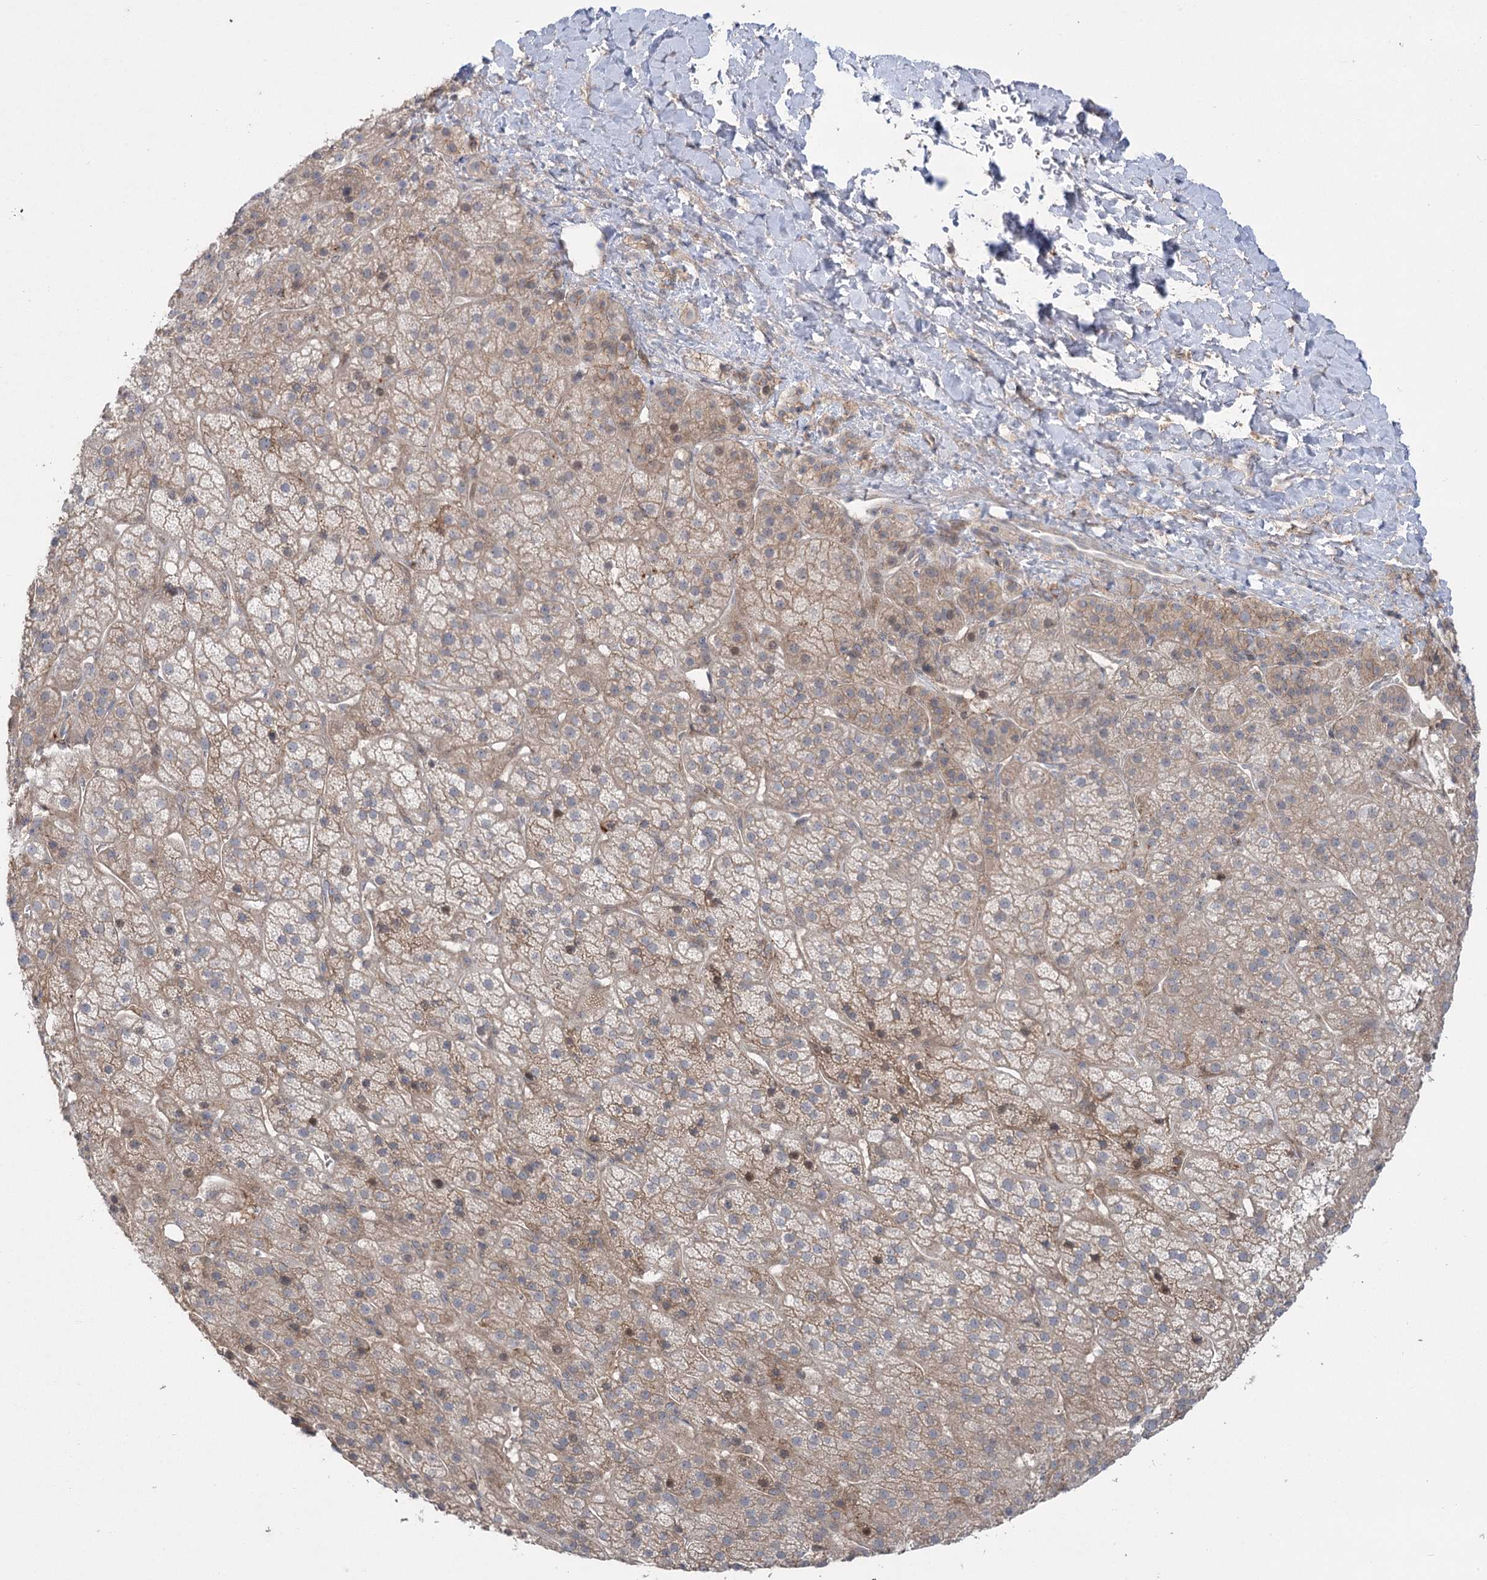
{"staining": {"intensity": "weak", "quantity": "25%-75%", "location": "cytoplasmic/membranous"}, "tissue": "adrenal gland", "cell_type": "Glandular cells", "image_type": "normal", "snomed": [{"axis": "morphology", "description": "Normal tissue, NOS"}, {"axis": "topography", "description": "Adrenal gland"}], "caption": "Approximately 25%-75% of glandular cells in unremarkable adrenal gland exhibit weak cytoplasmic/membranous protein positivity as visualized by brown immunohistochemical staining.", "gene": "PLEKHA5", "patient": {"sex": "female", "age": 57}}